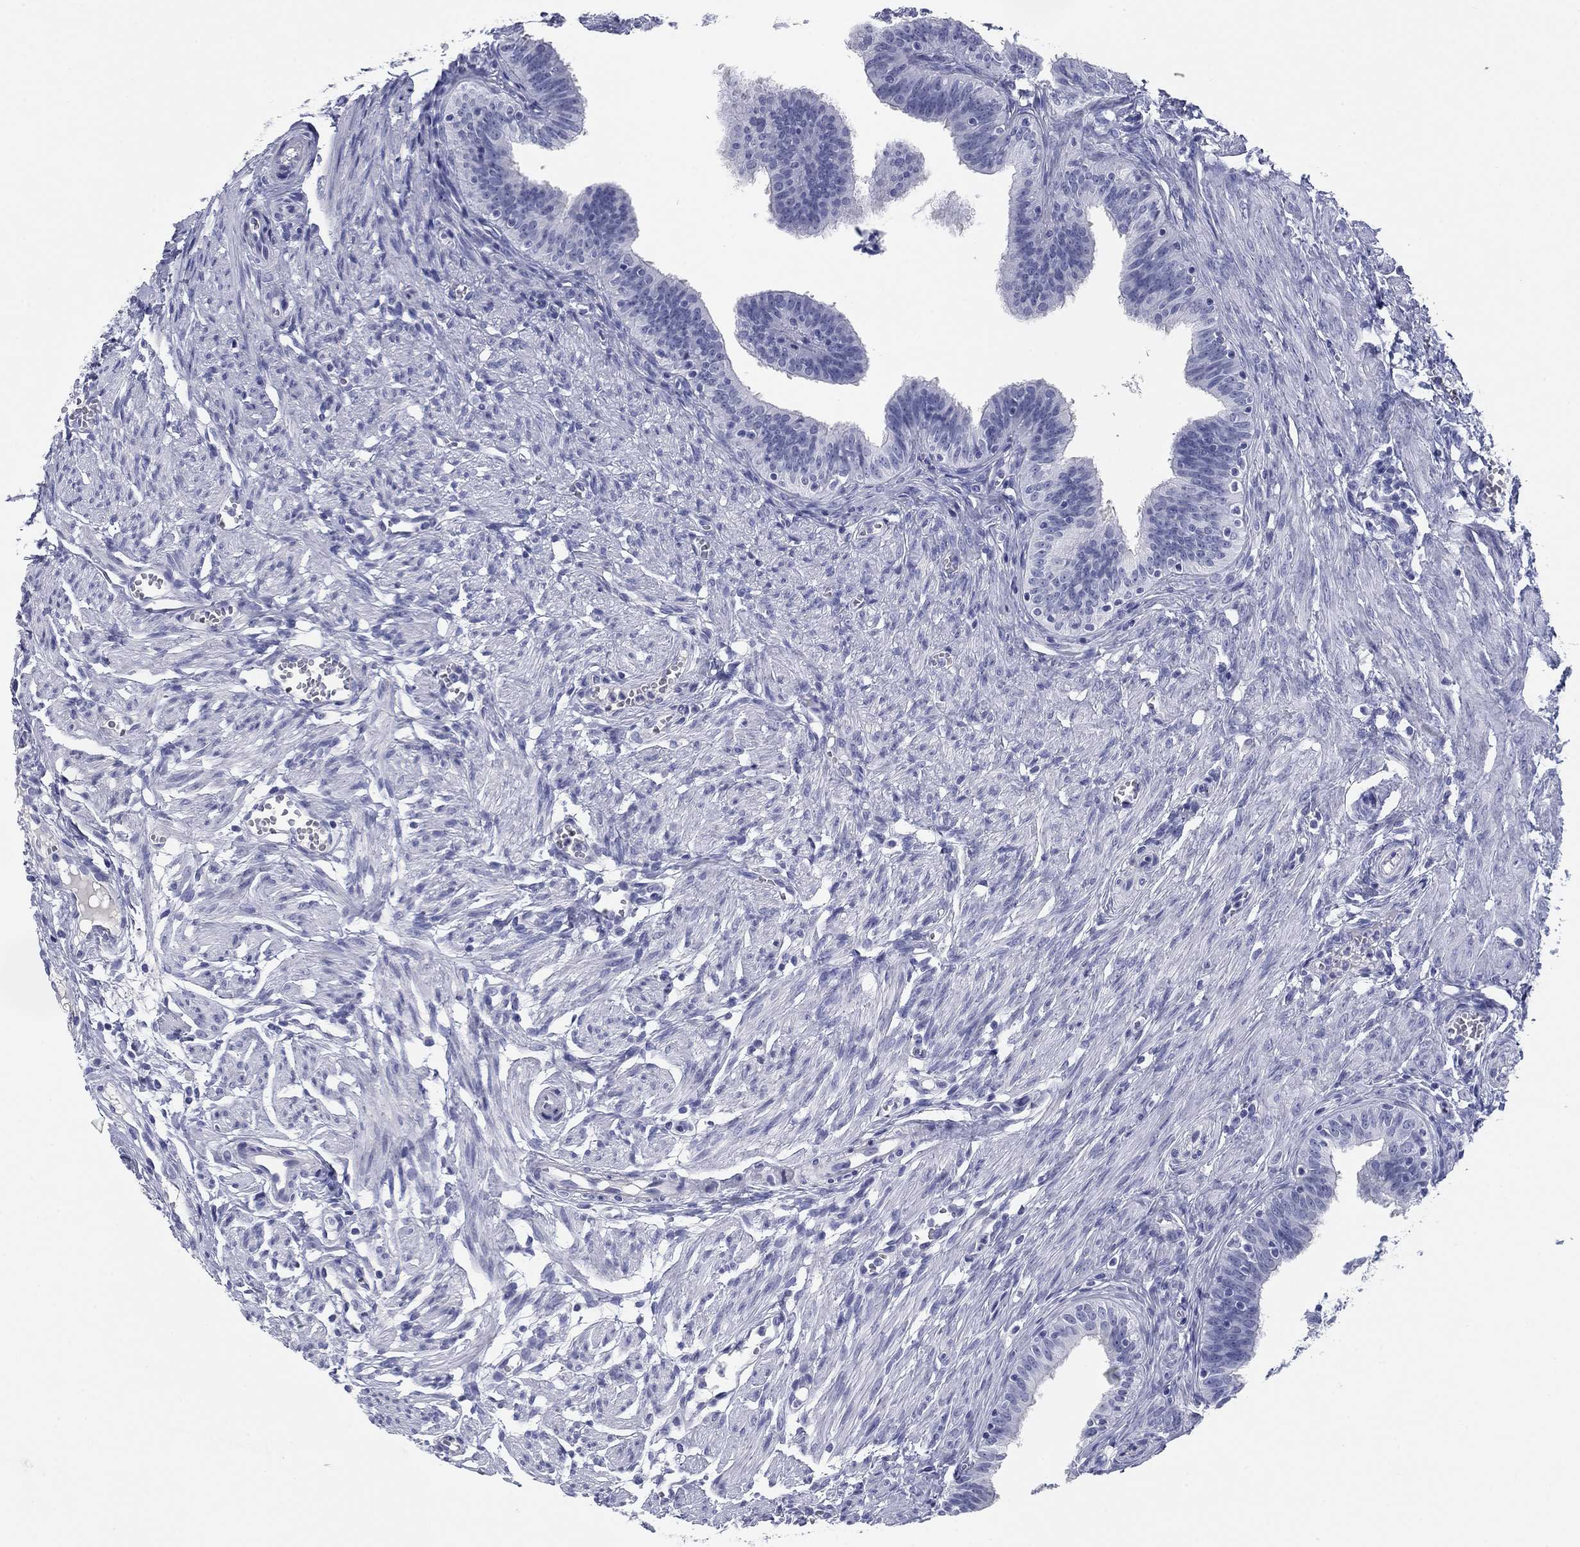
{"staining": {"intensity": "negative", "quantity": "none", "location": "none"}, "tissue": "fallopian tube", "cell_type": "Glandular cells", "image_type": "normal", "snomed": [{"axis": "morphology", "description": "Normal tissue, NOS"}, {"axis": "topography", "description": "Fallopian tube"}], "caption": "Immunohistochemistry (IHC) photomicrograph of unremarkable fallopian tube: human fallopian tube stained with DAB shows no significant protein staining in glandular cells. The staining was performed using DAB (3,3'-diaminobenzidine) to visualize the protein expression in brown, while the nuclei were stained in blue with hematoxylin (Magnification: 20x).", "gene": "KCNH1", "patient": {"sex": "female", "age": 25}}